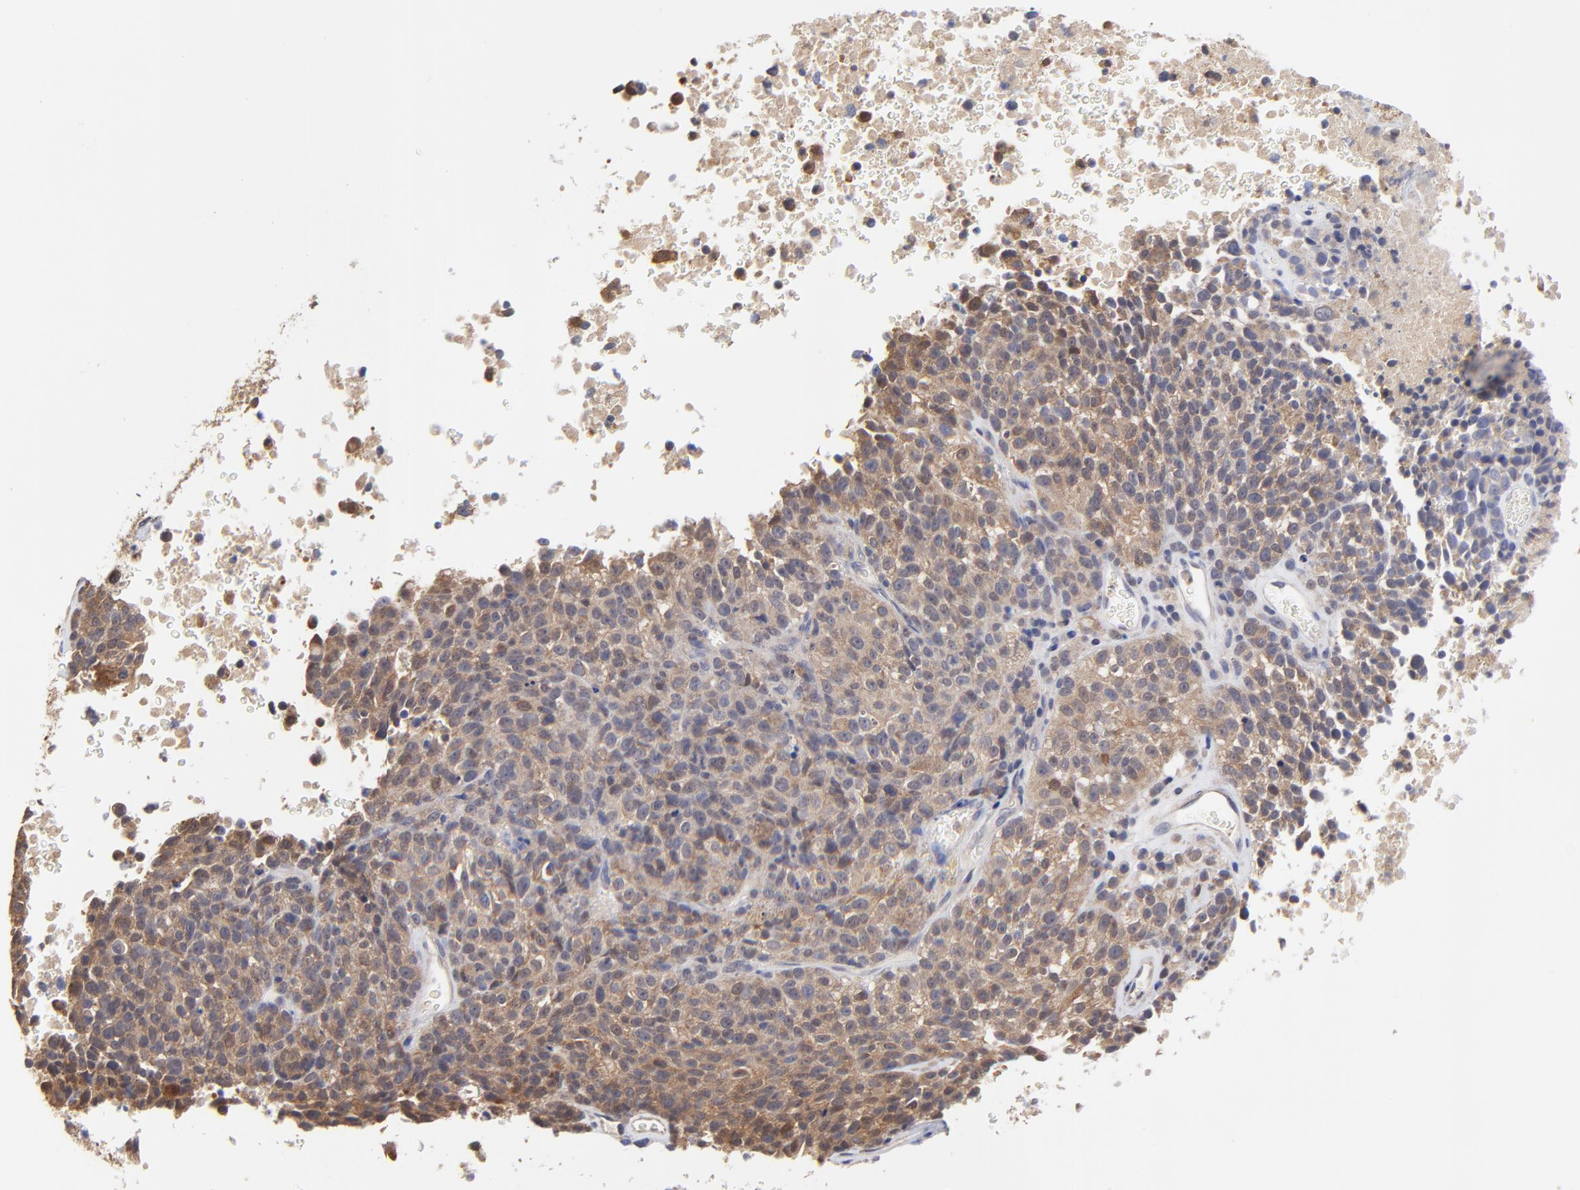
{"staining": {"intensity": "weak", "quantity": ">75%", "location": "cytoplasmic/membranous"}, "tissue": "melanoma", "cell_type": "Tumor cells", "image_type": "cancer", "snomed": [{"axis": "morphology", "description": "Malignant melanoma, Metastatic site"}, {"axis": "topography", "description": "Cerebral cortex"}], "caption": "Melanoma stained with a protein marker demonstrates weak staining in tumor cells.", "gene": "PCMT1", "patient": {"sex": "female", "age": 52}}